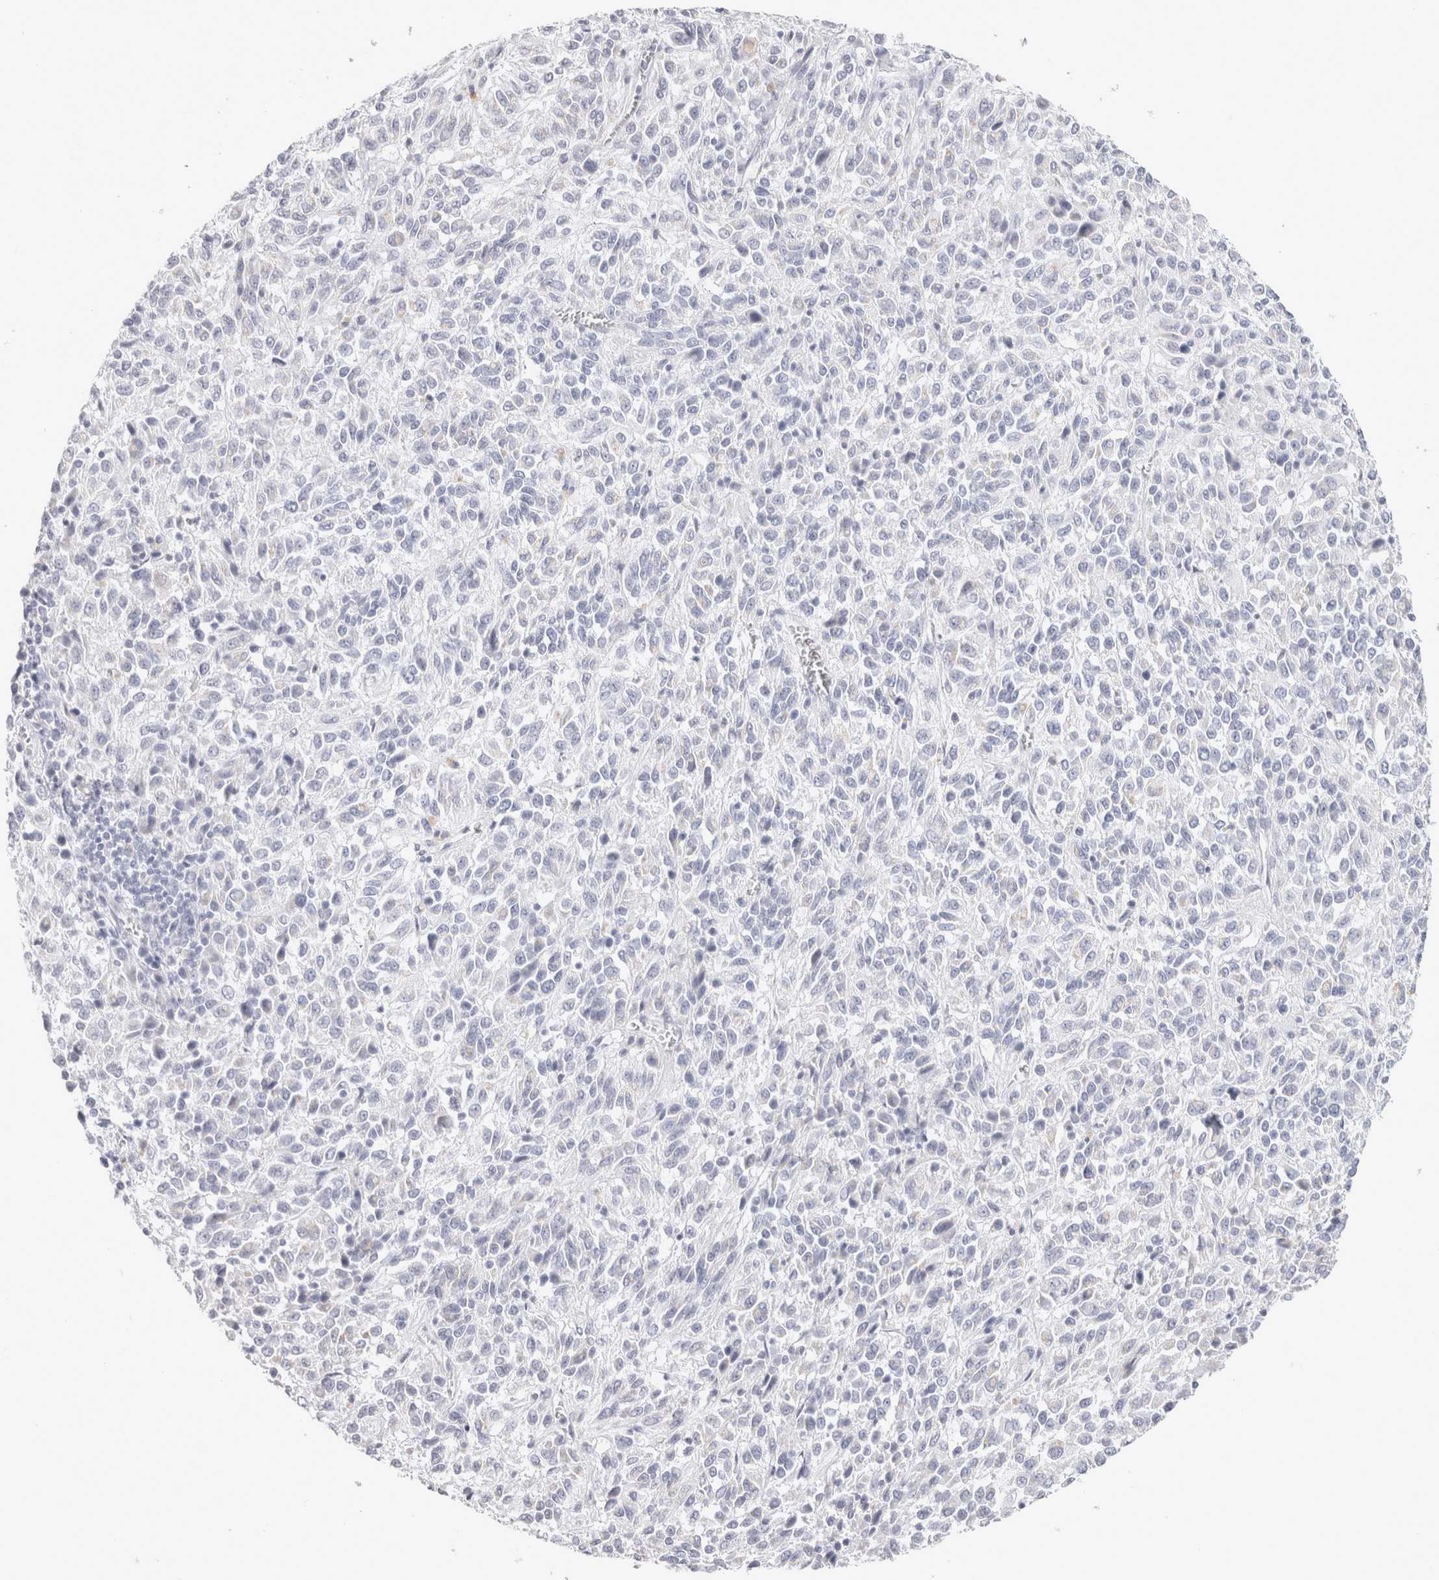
{"staining": {"intensity": "negative", "quantity": "none", "location": "none"}, "tissue": "melanoma", "cell_type": "Tumor cells", "image_type": "cancer", "snomed": [{"axis": "morphology", "description": "Malignant melanoma, Metastatic site"}, {"axis": "topography", "description": "Lung"}], "caption": "This is an immunohistochemistry image of human melanoma. There is no staining in tumor cells.", "gene": "GARIN1A", "patient": {"sex": "male", "age": 64}}